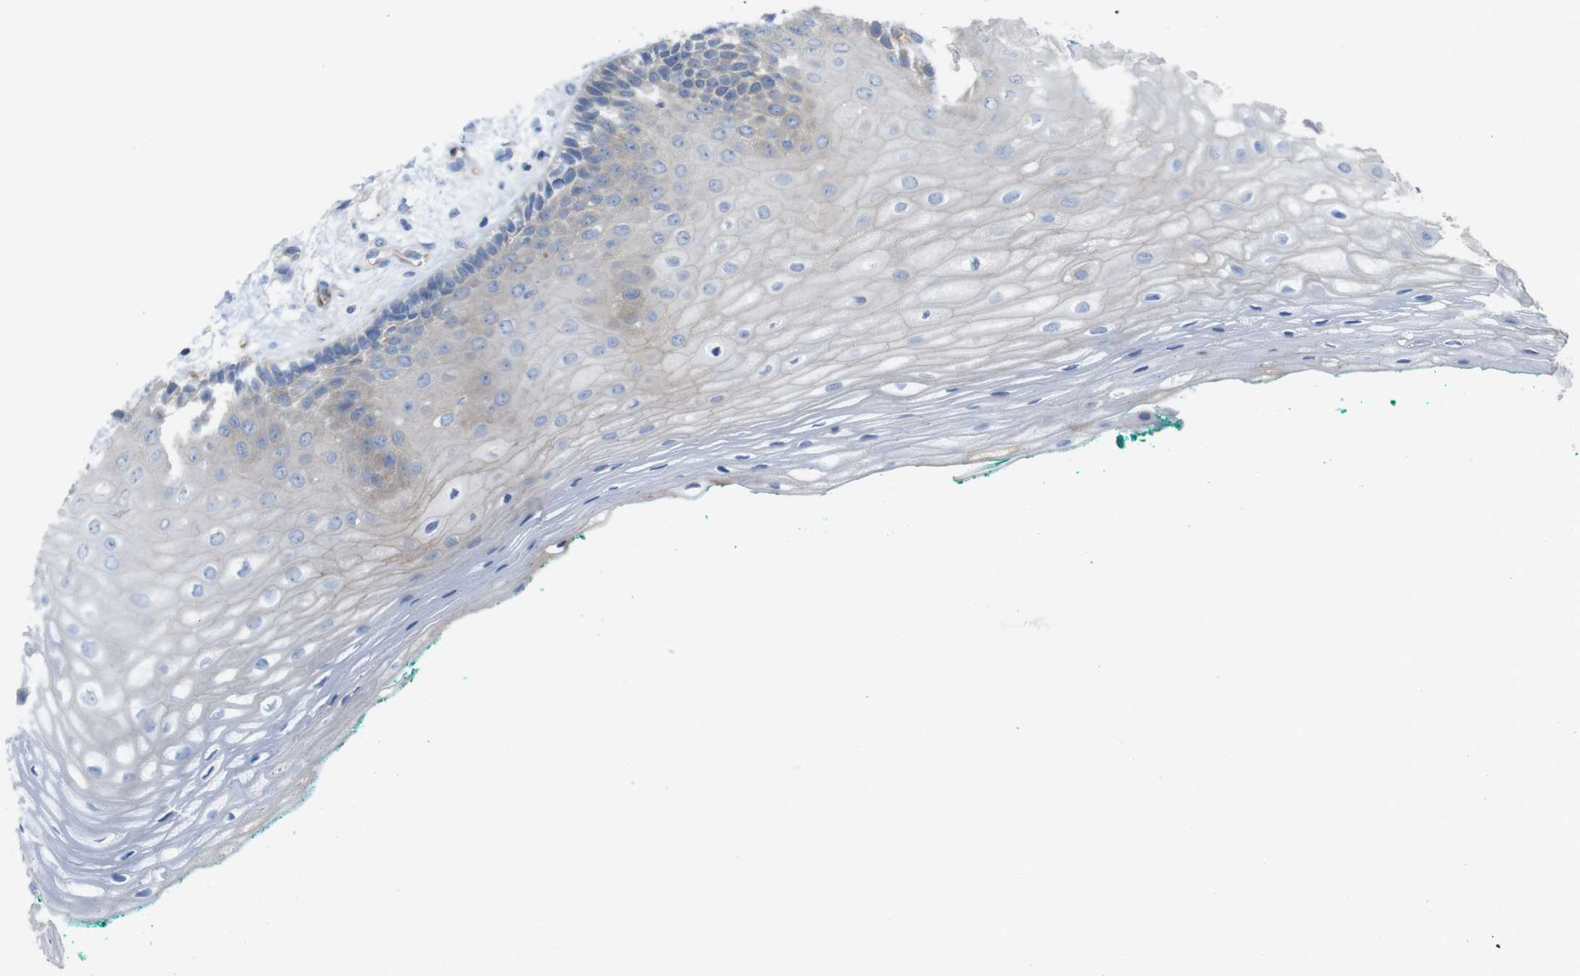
{"staining": {"intensity": "weak", "quantity": "<25%", "location": "cytoplasmic/membranous"}, "tissue": "oral mucosa", "cell_type": "Squamous epithelial cells", "image_type": "normal", "snomed": [{"axis": "morphology", "description": "Normal tissue, NOS"}, {"axis": "topography", "description": "Skeletal muscle"}, {"axis": "topography", "description": "Oral tissue"}, {"axis": "topography", "description": "Peripheral nerve tissue"}], "caption": "This histopathology image is of unremarkable oral mucosa stained with immunohistochemistry to label a protein in brown with the nuclei are counter-stained blue. There is no staining in squamous epithelial cells.", "gene": "PREX2", "patient": {"sex": "female", "age": 84}}